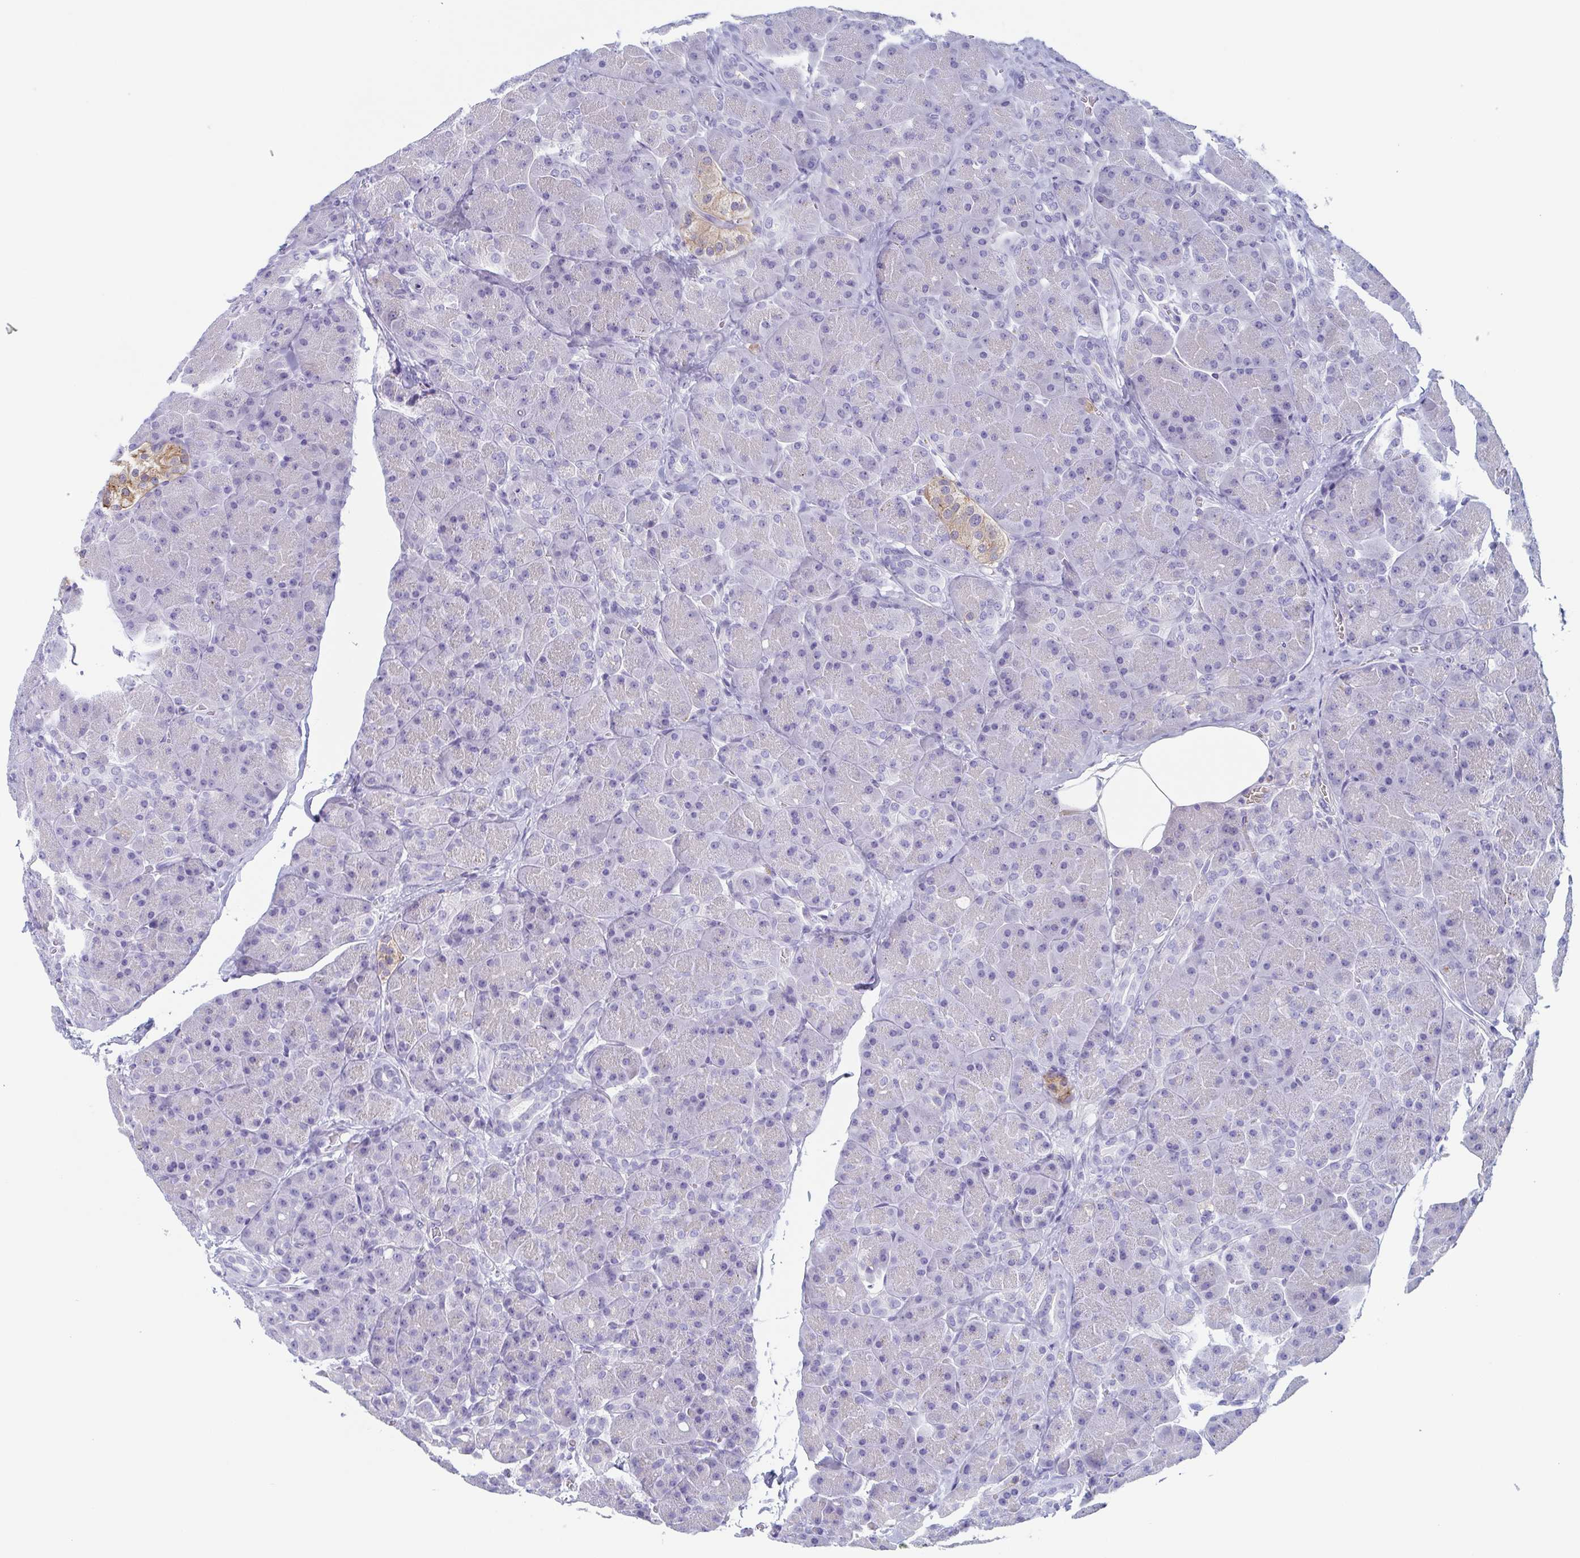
{"staining": {"intensity": "negative", "quantity": "none", "location": "none"}, "tissue": "pancreas", "cell_type": "Exocrine glandular cells", "image_type": "normal", "snomed": [{"axis": "morphology", "description": "Normal tissue, NOS"}, {"axis": "topography", "description": "Pancreas"}], "caption": "DAB immunohistochemical staining of normal pancreas reveals no significant expression in exocrine glandular cells.", "gene": "TAGLN3", "patient": {"sex": "male", "age": 55}}